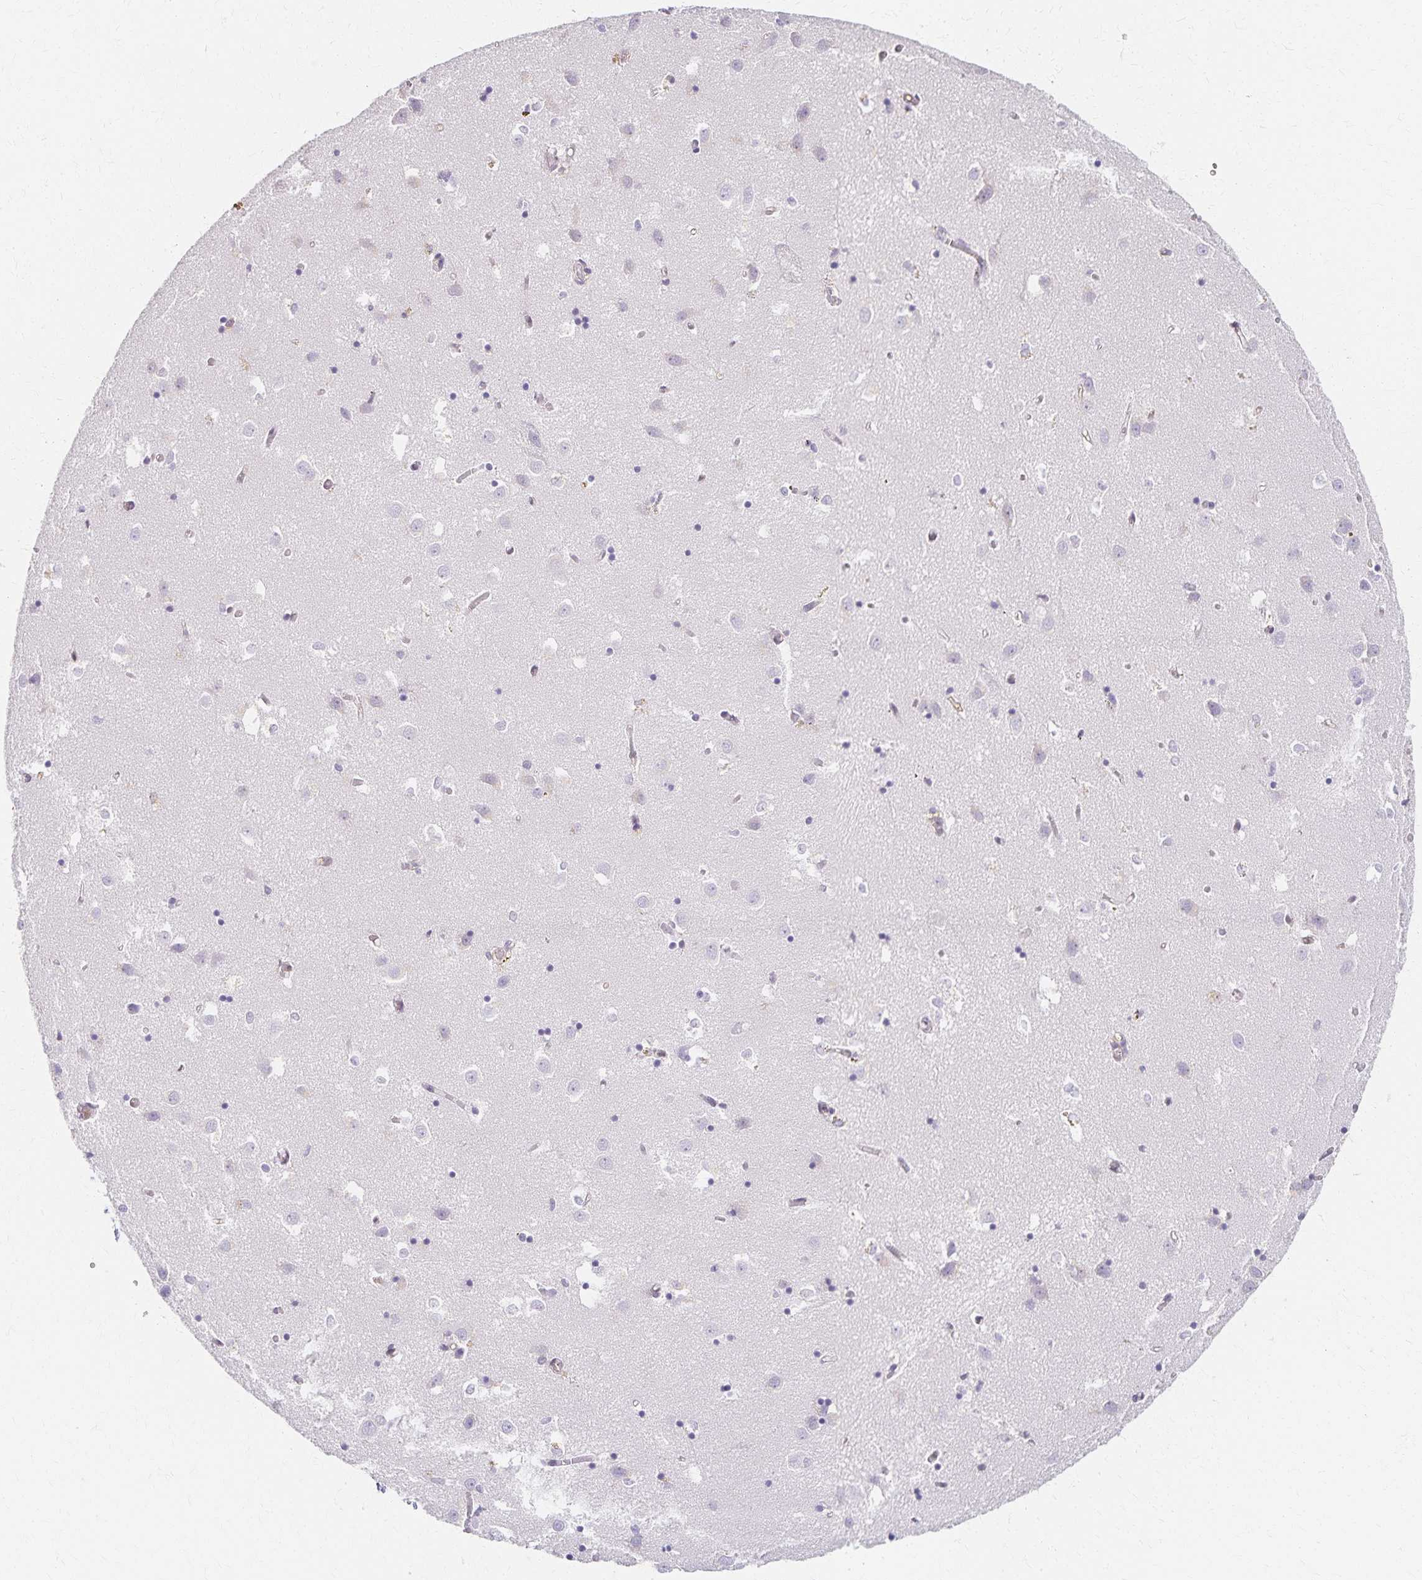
{"staining": {"intensity": "negative", "quantity": "none", "location": "none"}, "tissue": "caudate", "cell_type": "Glial cells", "image_type": "normal", "snomed": [{"axis": "morphology", "description": "Normal tissue, NOS"}, {"axis": "topography", "description": "Lateral ventricle wall"}], "caption": "Glial cells are negative for brown protein staining in benign caudate. Nuclei are stained in blue.", "gene": "AZGP1", "patient": {"sex": "male", "age": 70}}